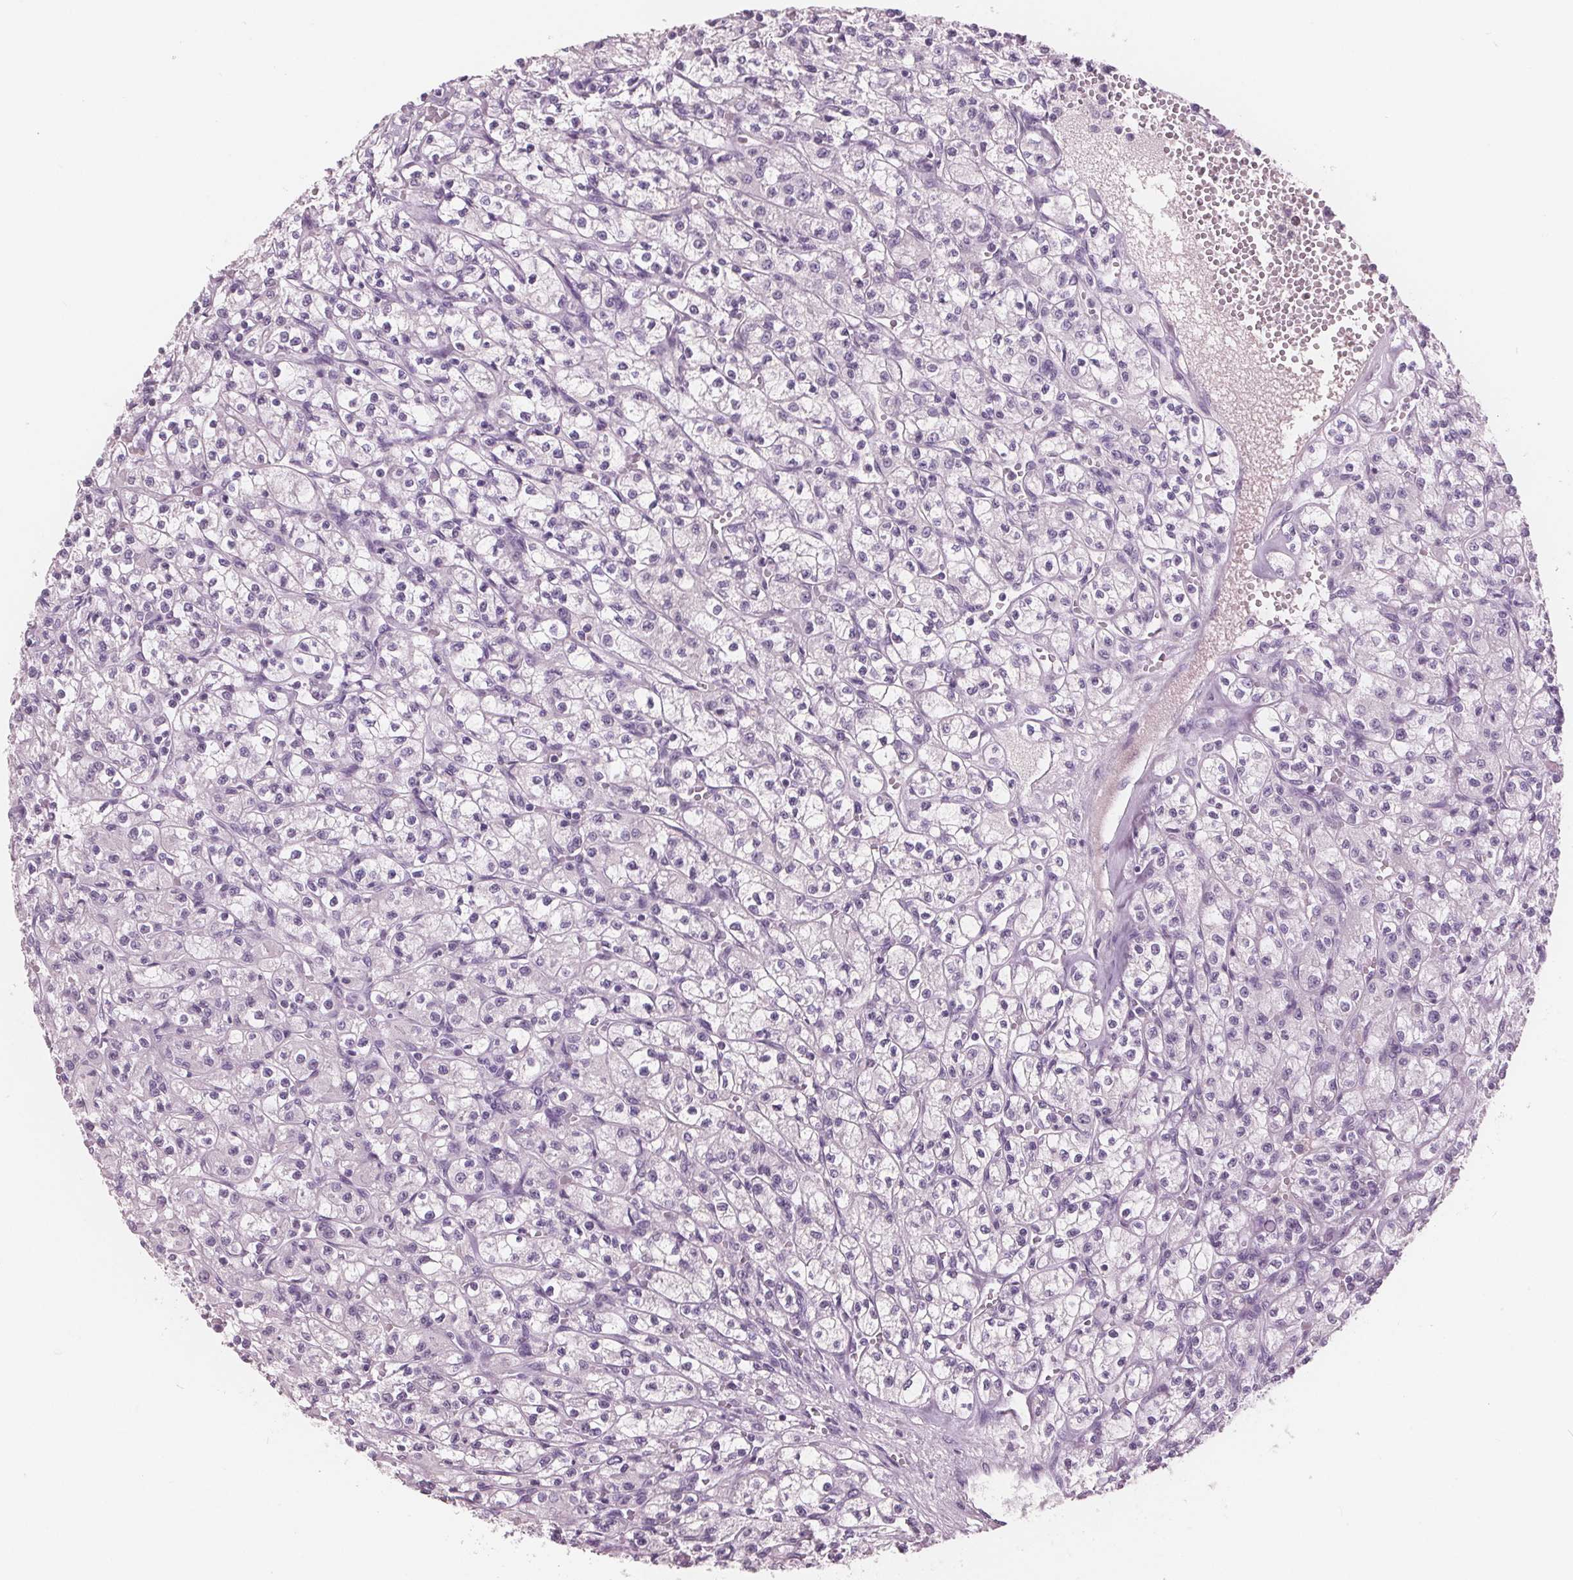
{"staining": {"intensity": "negative", "quantity": "none", "location": "none"}, "tissue": "renal cancer", "cell_type": "Tumor cells", "image_type": "cancer", "snomed": [{"axis": "morphology", "description": "Adenocarcinoma, NOS"}, {"axis": "topography", "description": "Kidney"}], "caption": "Adenocarcinoma (renal) was stained to show a protein in brown. There is no significant expression in tumor cells.", "gene": "AMBP", "patient": {"sex": "female", "age": 70}}